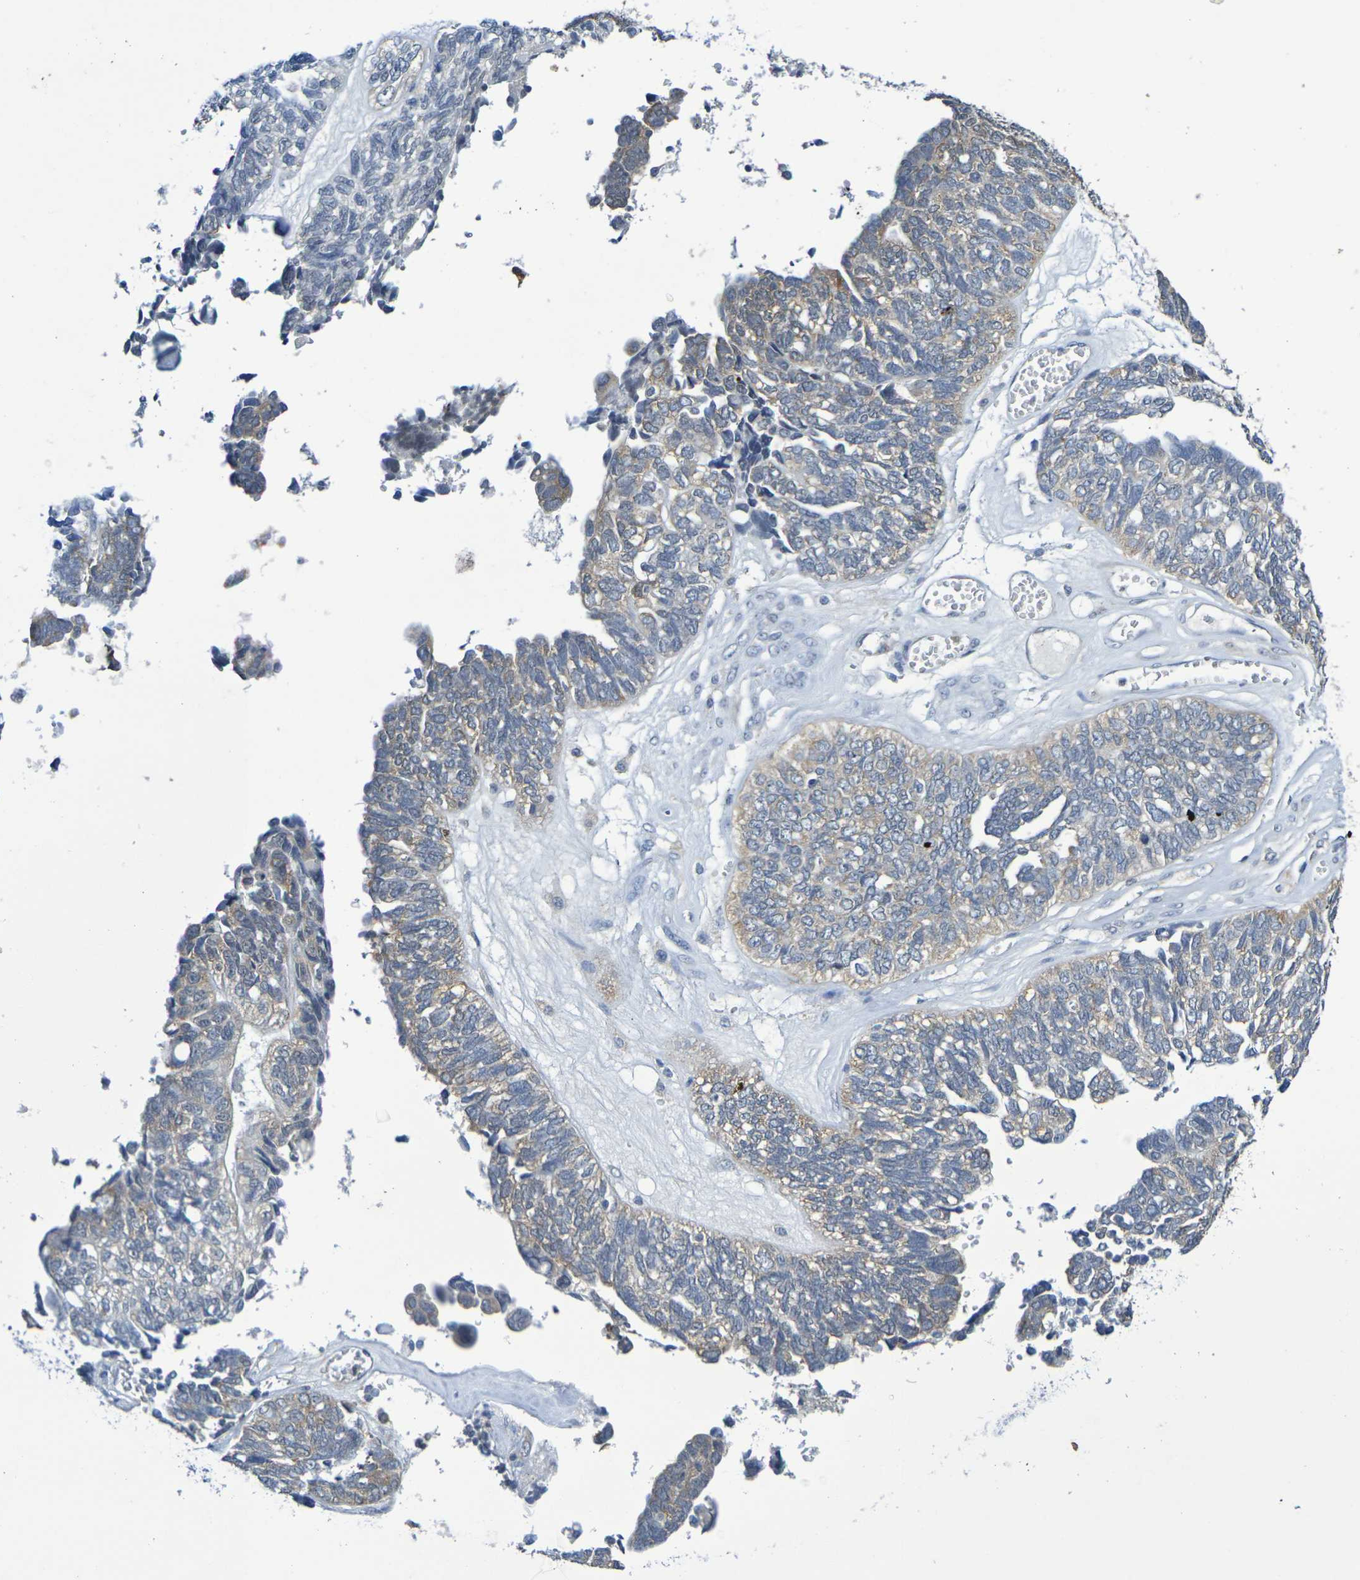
{"staining": {"intensity": "weak", "quantity": ">75%", "location": "cytoplasmic/membranous"}, "tissue": "ovarian cancer", "cell_type": "Tumor cells", "image_type": "cancer", "snomed": [{"axis": "morphology", "description": "Cystadenocarcinoma, serous, NOS"}, {"axis": "topography", "description": "Ovary"}], "caption": "Protein expression analysis of ovarian cancer (serous cystadenocarcinoma) shows weak cytoplasmic/membranous expression in about >75% of tumor cells.", "gene": "CHRNB1", "patient": {"sex": "female", "age": 79}}